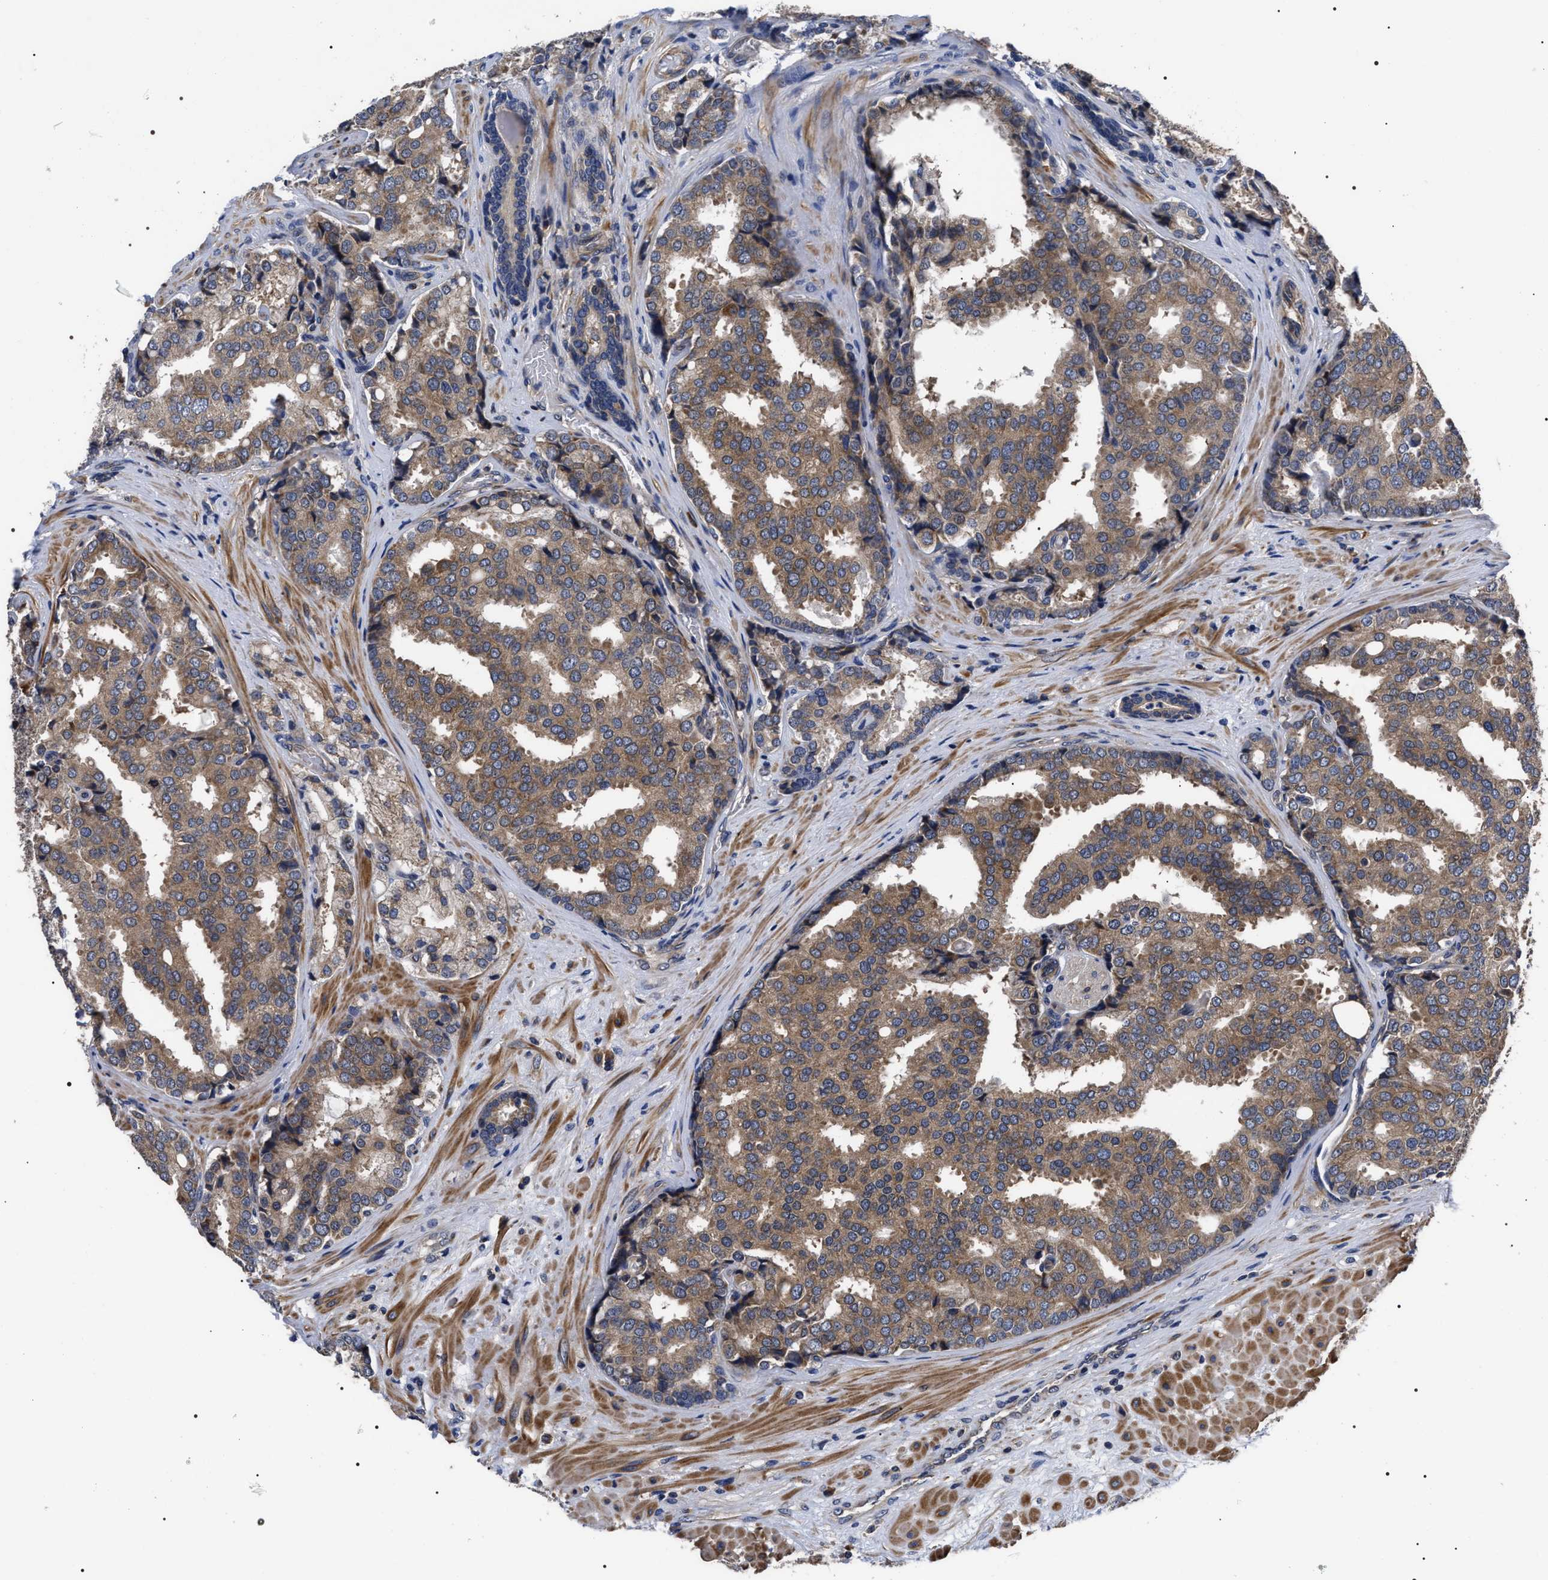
{"staining": {"intensity": "moderate", "quantity": ">75%", "location": "cytoplasmic/membranous"}, "tissue": "prostate cancer", "cell_type": "Tumor cells", "image_type": "cancer", "snomed": [{"axis": "morphology", "description": "Adenocarcinoma, High grade"}, {"axis": "topography", "description": "Prostate"}], "caption": "Prostate high-grade adenocarcinoma stained with IHC exhibits moderate cytoplasmic/membranous staining in about >75% of tumor cells. The protein is stained brown, and the nuclei are stained in blue (DAB (3,3'-diaminobenzidine) IHC with brightfield microscopy, high magnification).", "gene": "MIS18A", "patient": {"sex": "male", "age": 50}}